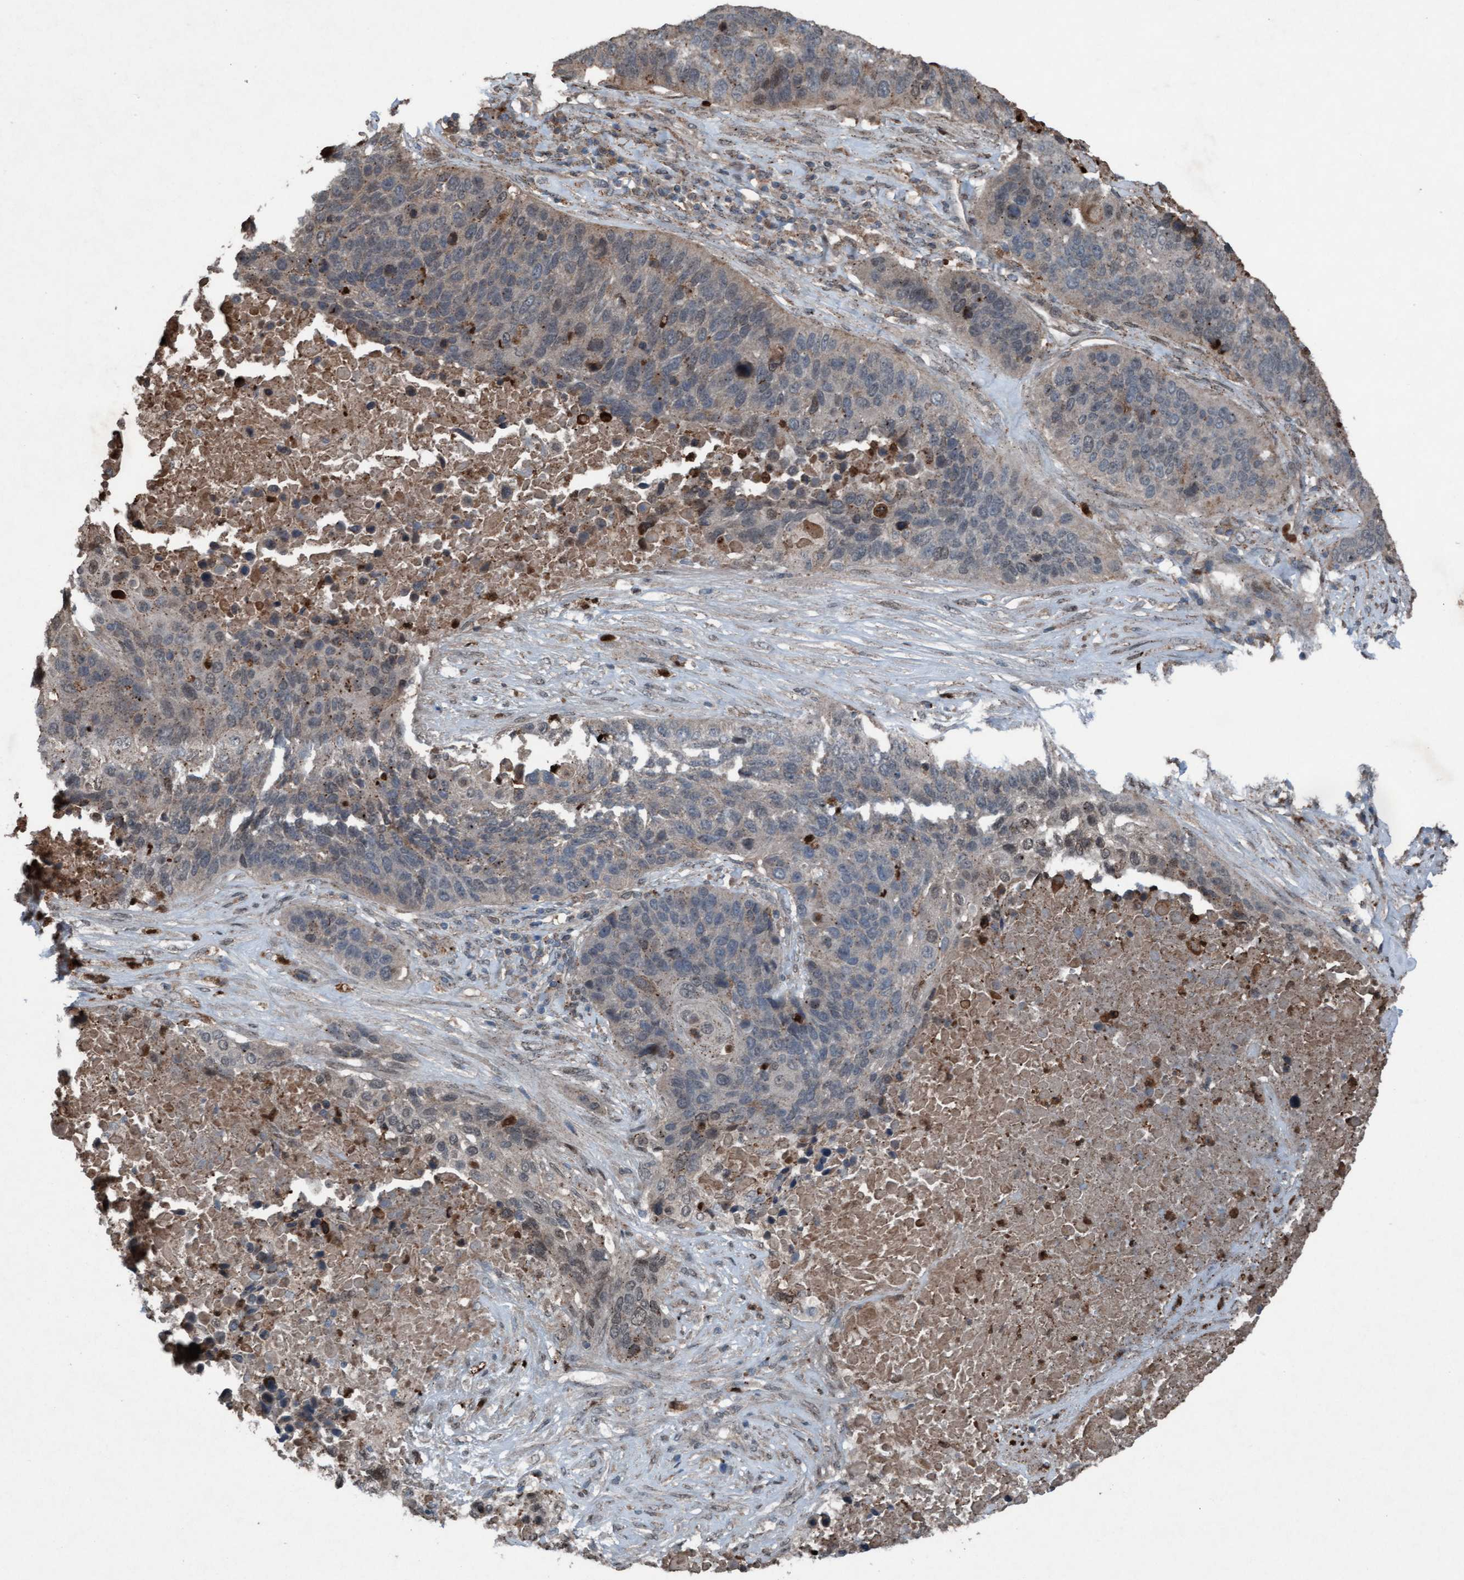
{"staining": {"intensity": "weak", "quantity": "<25%", "location": "cytoplasmic/membranous"}, "tissue": "lung cancer", "cell_type": "Tumor cells", "image_type": "cancer", "snomed": [{"axis": "morphology", "description": "Squamous cell carcinoma, NOS"}, {"axis": "topography", "description": "Lung"}], "caption": "Squamous cell carcinoma (lung) was stained to show a protein in brown. There is no significant staining in tumor cells. Brightfield microscopy of immunohistochemistry stained with DAB (brown) and hematoxylin (blue), captured at high magnification.", "gene": "PLXNB2", "patient": {"sex": "male", "age": 66}}